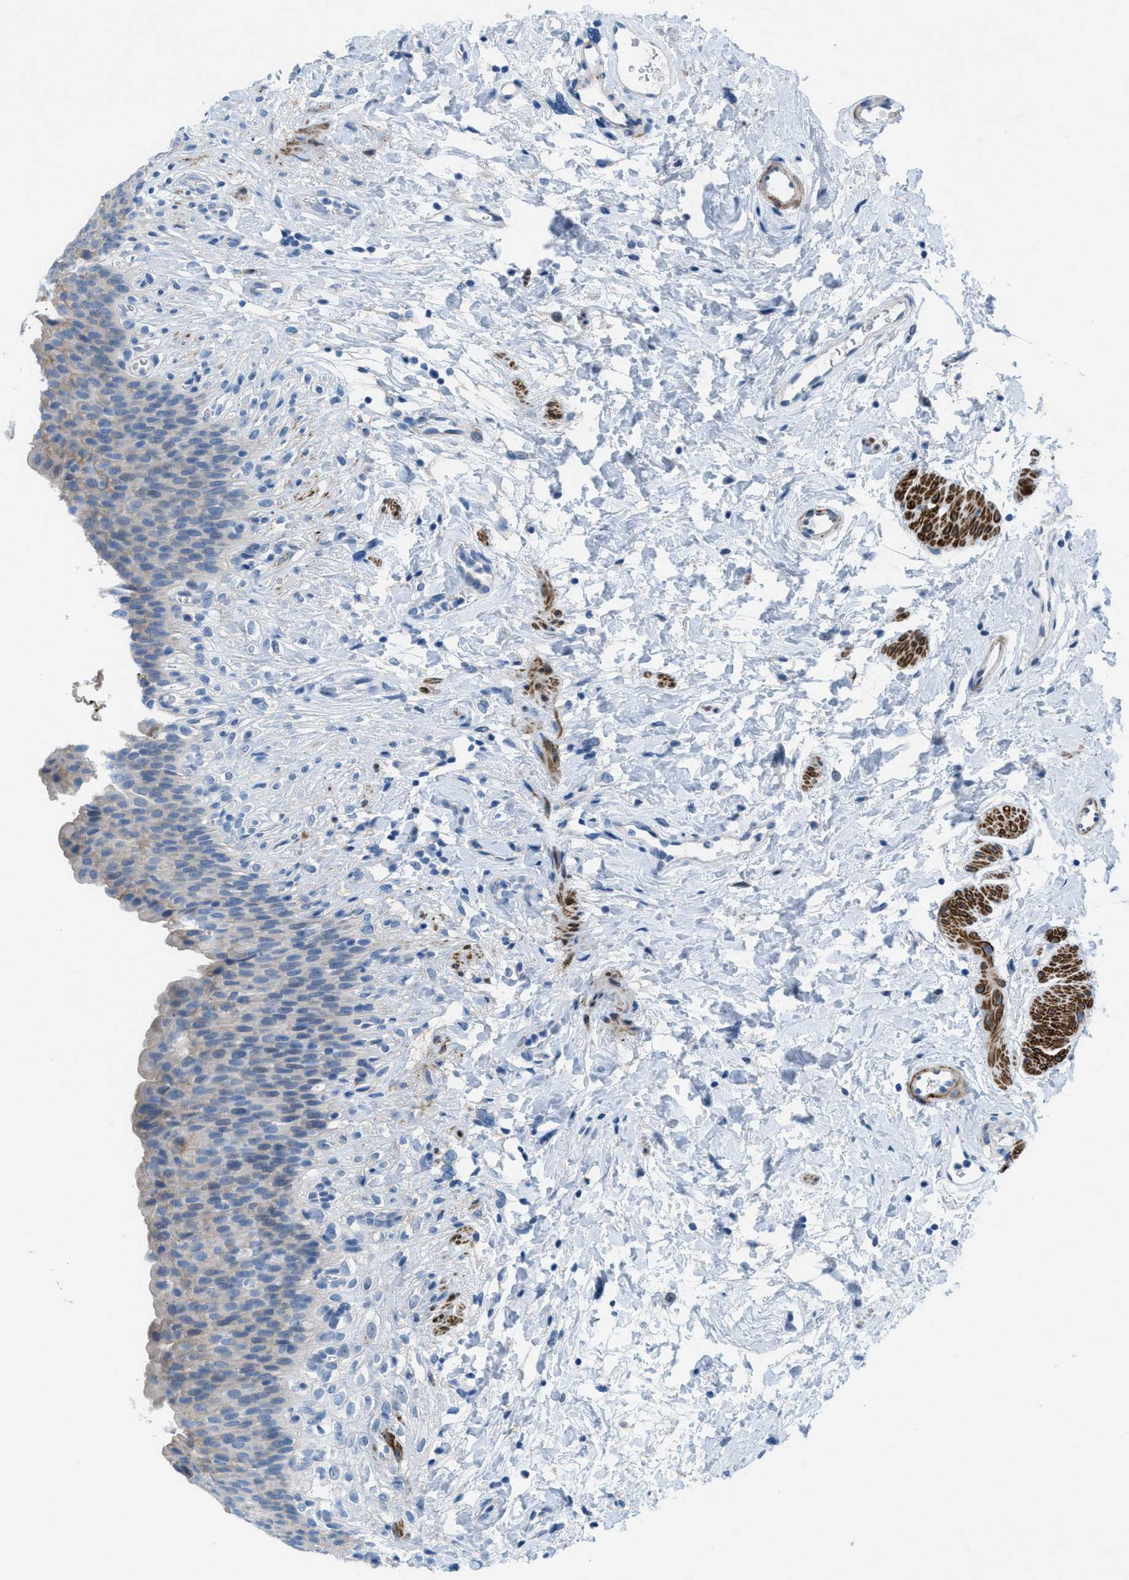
{"staining": {"intensity": "weak", "quantity": "25%-75%", "location": "cytoplasmic/membranous"}, "tissue": "urinary bladder", "cell_type": "Urothelial cells", "image_type": "normal", "snomed": [{"axis": "morphology", "description": "Normal tissue, NOS"}, {"axis": "topography", "description": "Urinary bladder"}], "caption": "An image of human urinary bladder stained for a protein exhibits weak cytoplasmic/membranous brown staining in urothelial cells. (IHC, brightfield microscopy, high magnification).", "gene": "MFSD13A", "patient": {"sex": "female", "age": 79}}